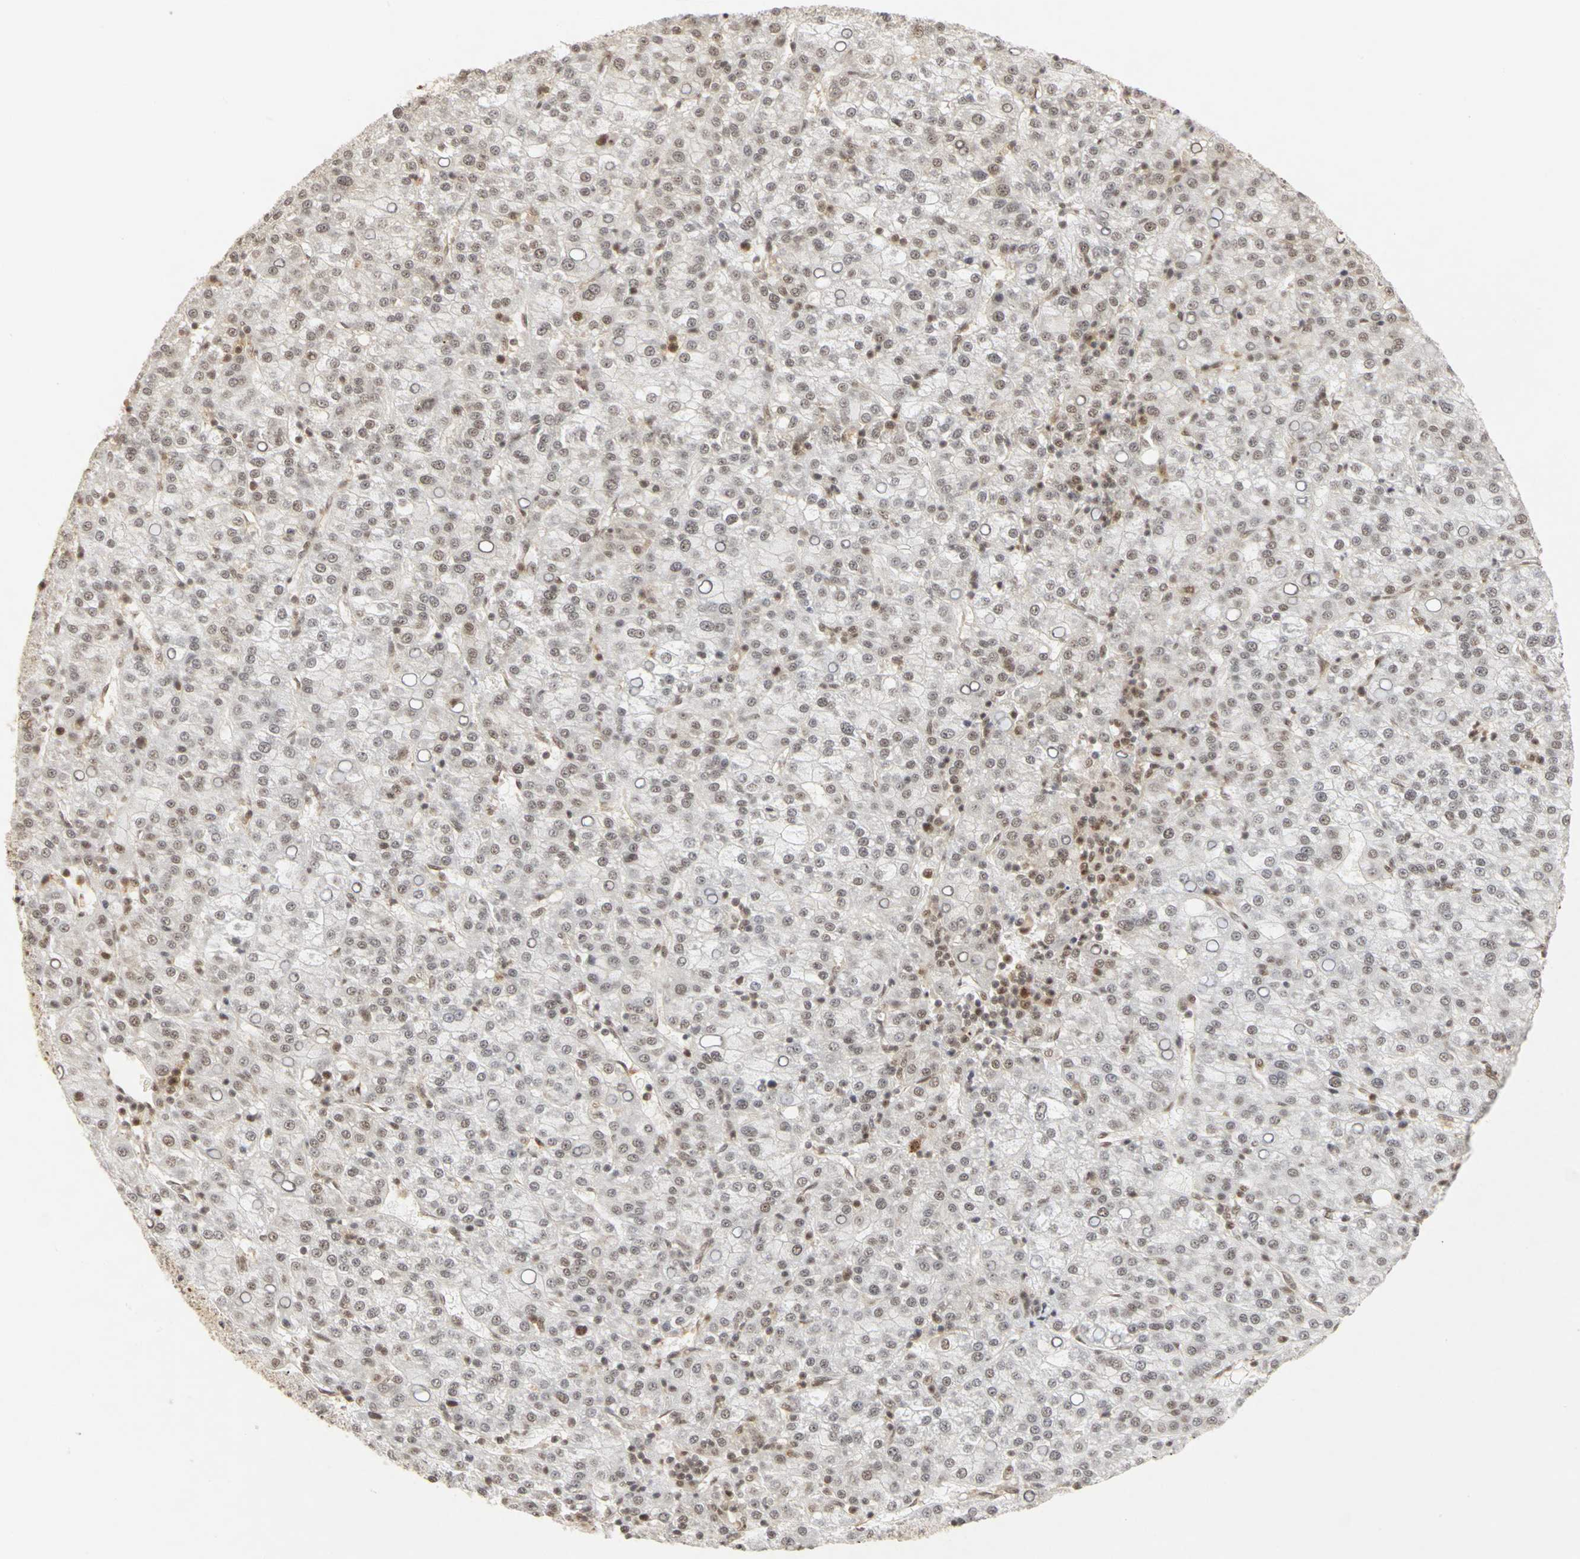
{"staining": {"intensity": "moderate", "quantity": ">75%", "location": "nuclear"}, "tissue": "liver cancer", "cell_type": "Tumor cells", "image_type": "cancer", "snomed": [{"axis": "morphology", "description": "Carcinoma, Hepatocellular, NOS"}, {"axis": "topography", "description": "Liver"}], "caption": "A high-resolution image shows immunohistochemistry (IHC) staining of liver cancer, which demonstrates moderate nuclear positivity in about >75% of tumor cells.", "gene": "CSNK2B", "patient": {"sex": "female", "age": 58}}